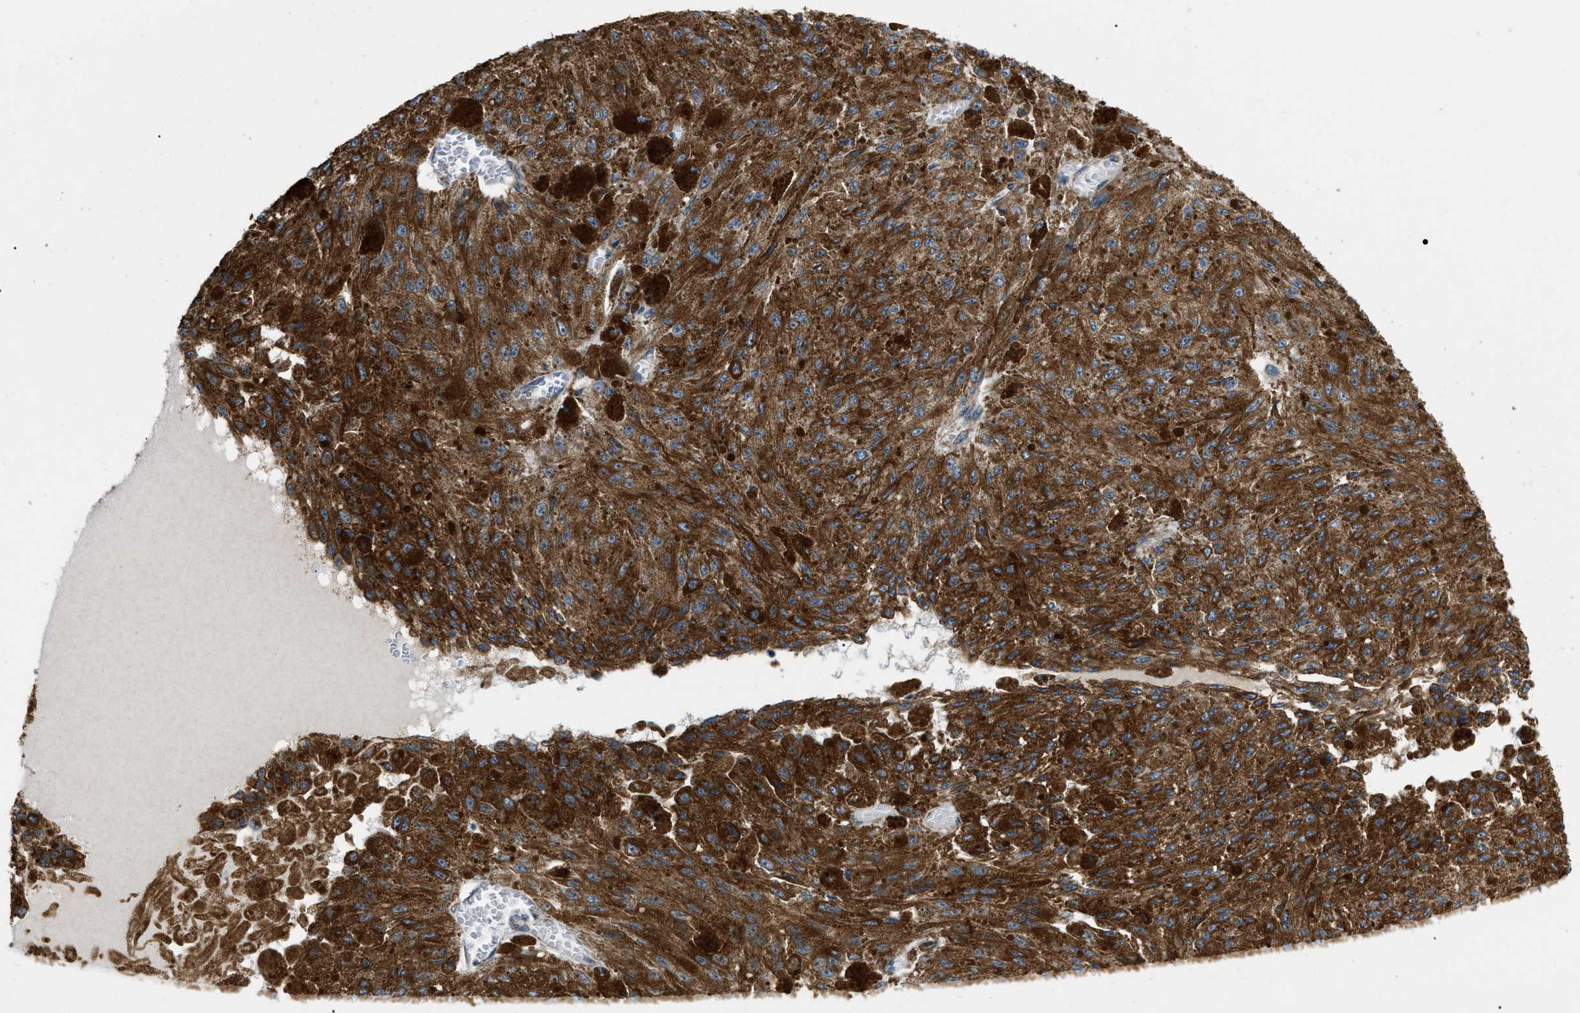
{"staining": {"intensity": "moderate", "quantity": ">75%", "location": "cytoplasmic/membranous"}, "tissue": "melanoma", "cell_type": "Tumor cells", "image_type": "cancer", "snomed": [{"axis": "morphology", "description": "Malignant melanoma, NOS"}, {"axis": "topography", "description": "Other"}], "caption": "Protein expression analysis of human malignant melanoma reveals moderate cytoplasmic/membranous expression in approximately >75% of tumor cells.", "gene": "ZBTB11", "patient": {"sex": "male", "age": 79}}